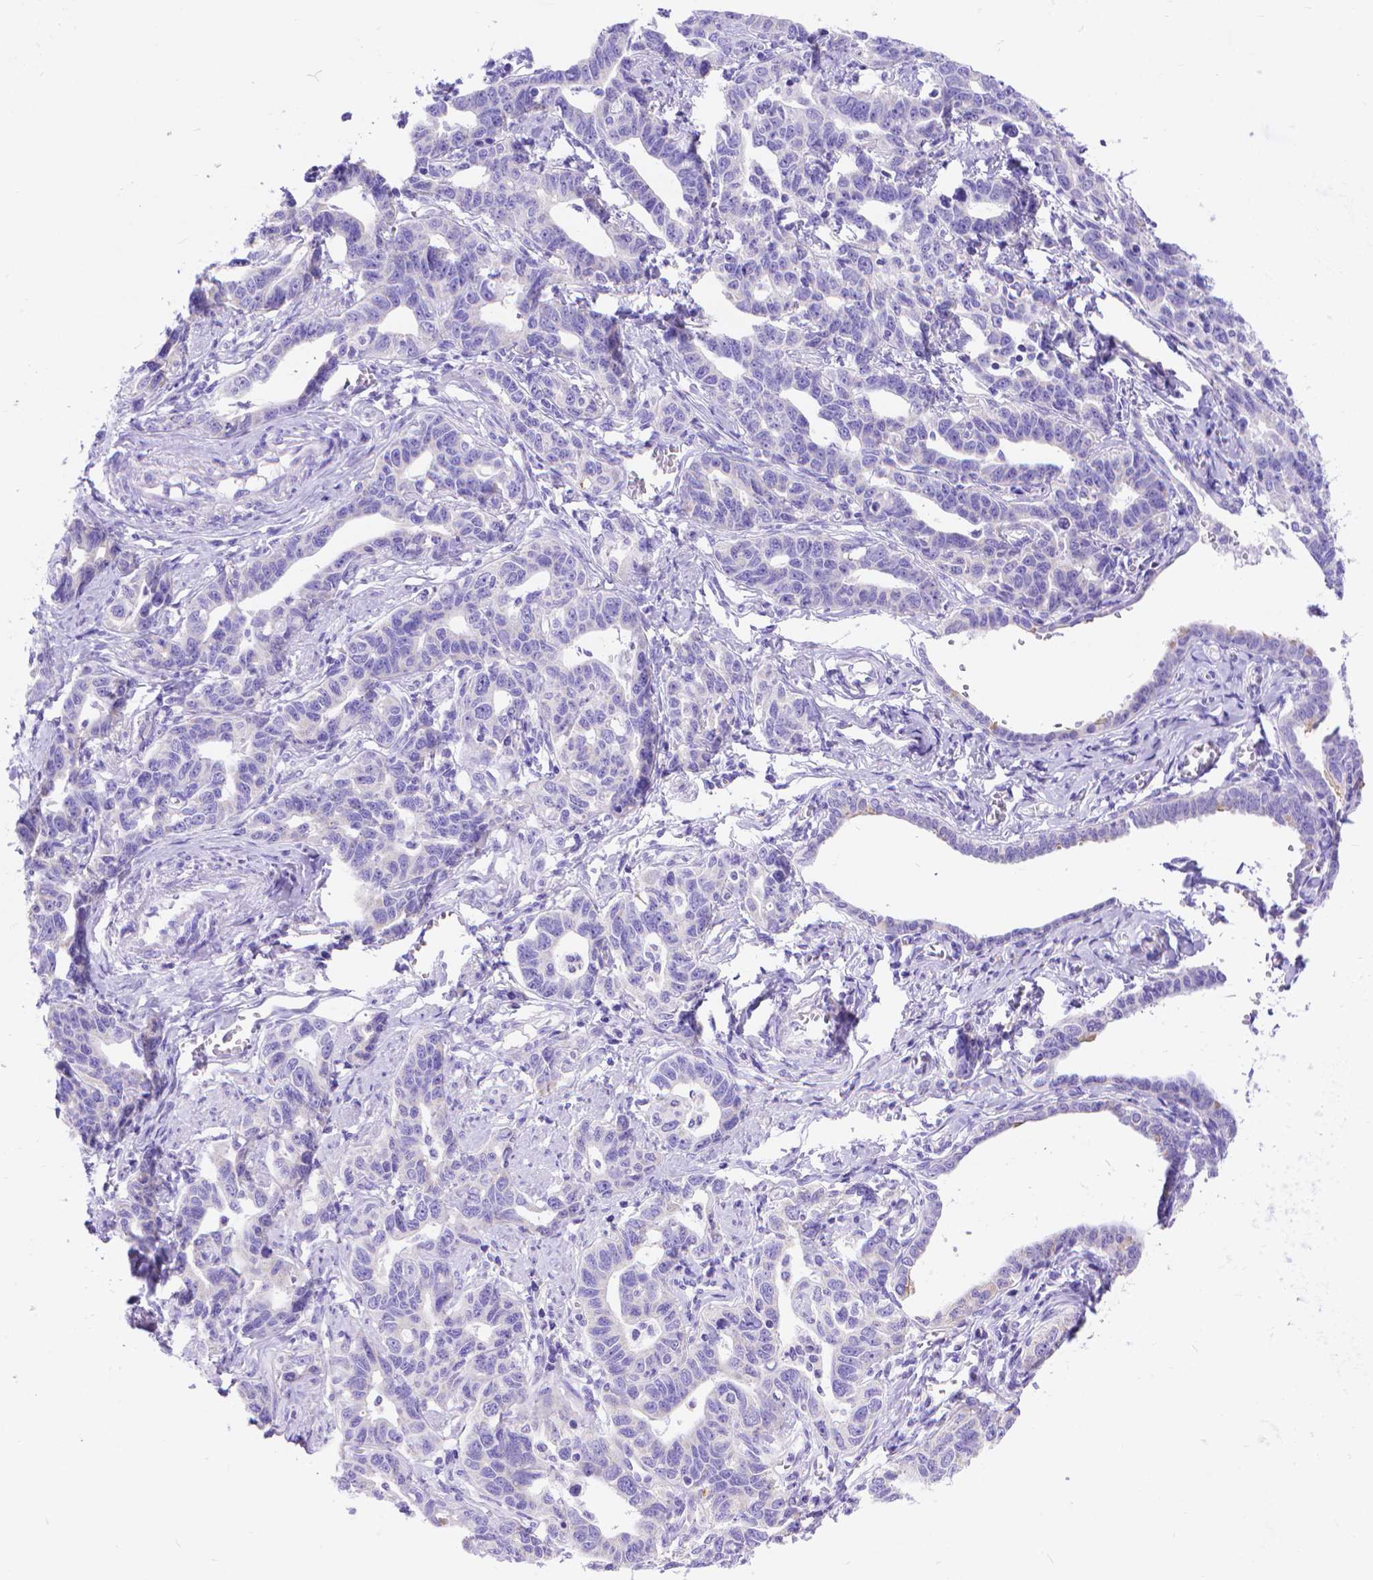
{"staining": {"intensity": "negative", "quantity": "none", "location": "none"}, "tissue": "ovarian cancer", "cell_type": "Tumor cells", "image_type": "cancer", "snomed": [{"axis": "morphology", "description": "Cystadenocarcinoma, serous, NOS"}, {"axis": "topography", "description": "Ovary"}], "caption": "DAB immunohistochemical staining of human ovarian serous cystadenocarcinoma exhibits no significant positivity in tumor cells.", "gene": "DHRS2", "patient": {"sex": "female", "age": 69}}